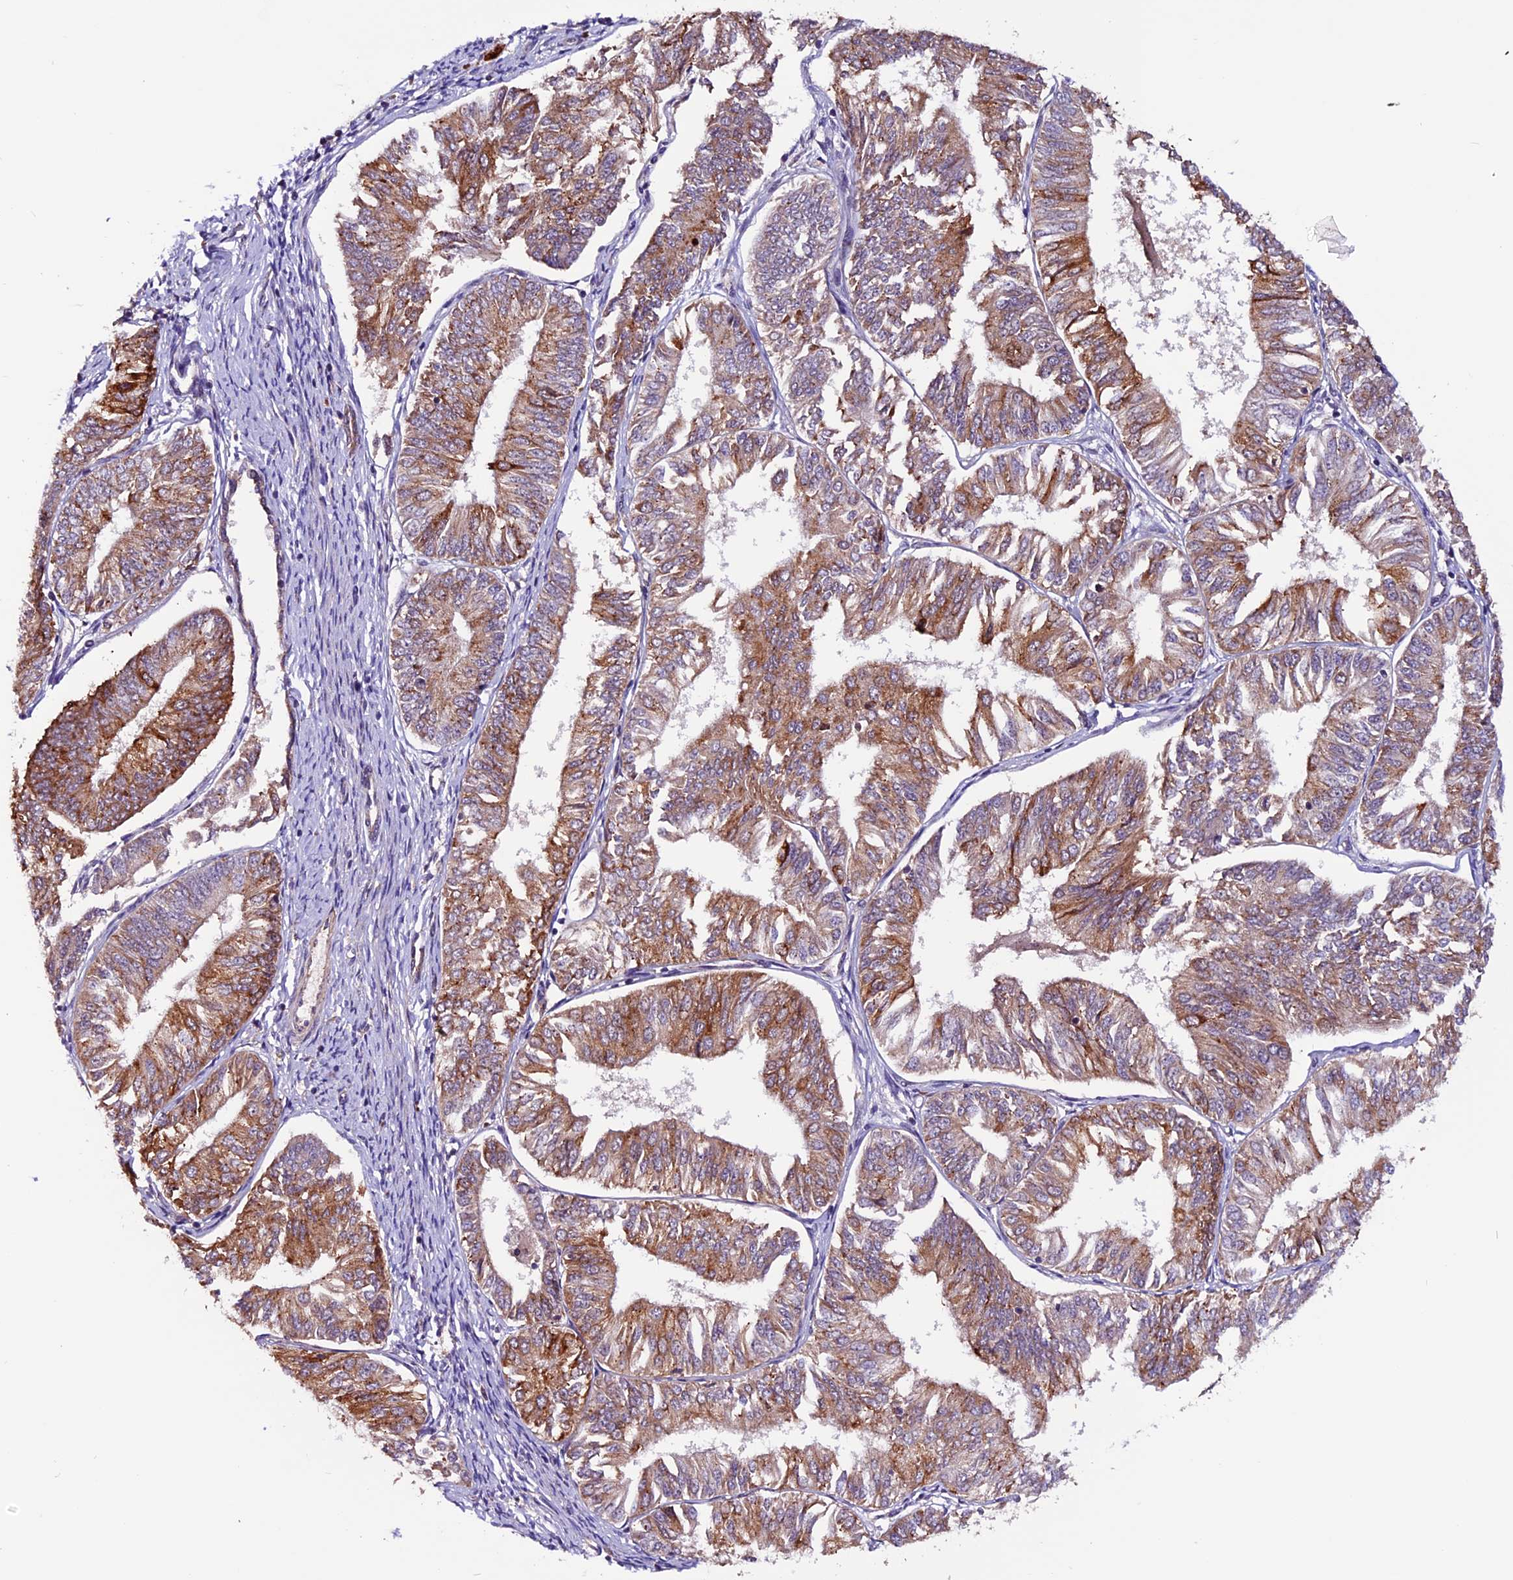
{"staining": {"intensity": "moderate", "quantity": ">75%", "location": "cytoplasmic/membranous"}, "tissue": "endometrial cancer", "cell_type": "Tumor cells", "image_type": "cancer", "snomed": [{"axis": "morphology", "description": "Adenocarcinoma, NOS"}, {"axis": "topography", "description": "Endometrium"}], "caption": "This image displays adenocarcinoma (endometrial) stained with immunohistochemistry to label a protein in brown. The cytoplasmic/membranous of tumor cells show moderate positivity for the protein. Nuclei are counter-stained blue.", "gene": "RINL", "patient": {"sex": "female", "age": 58}}